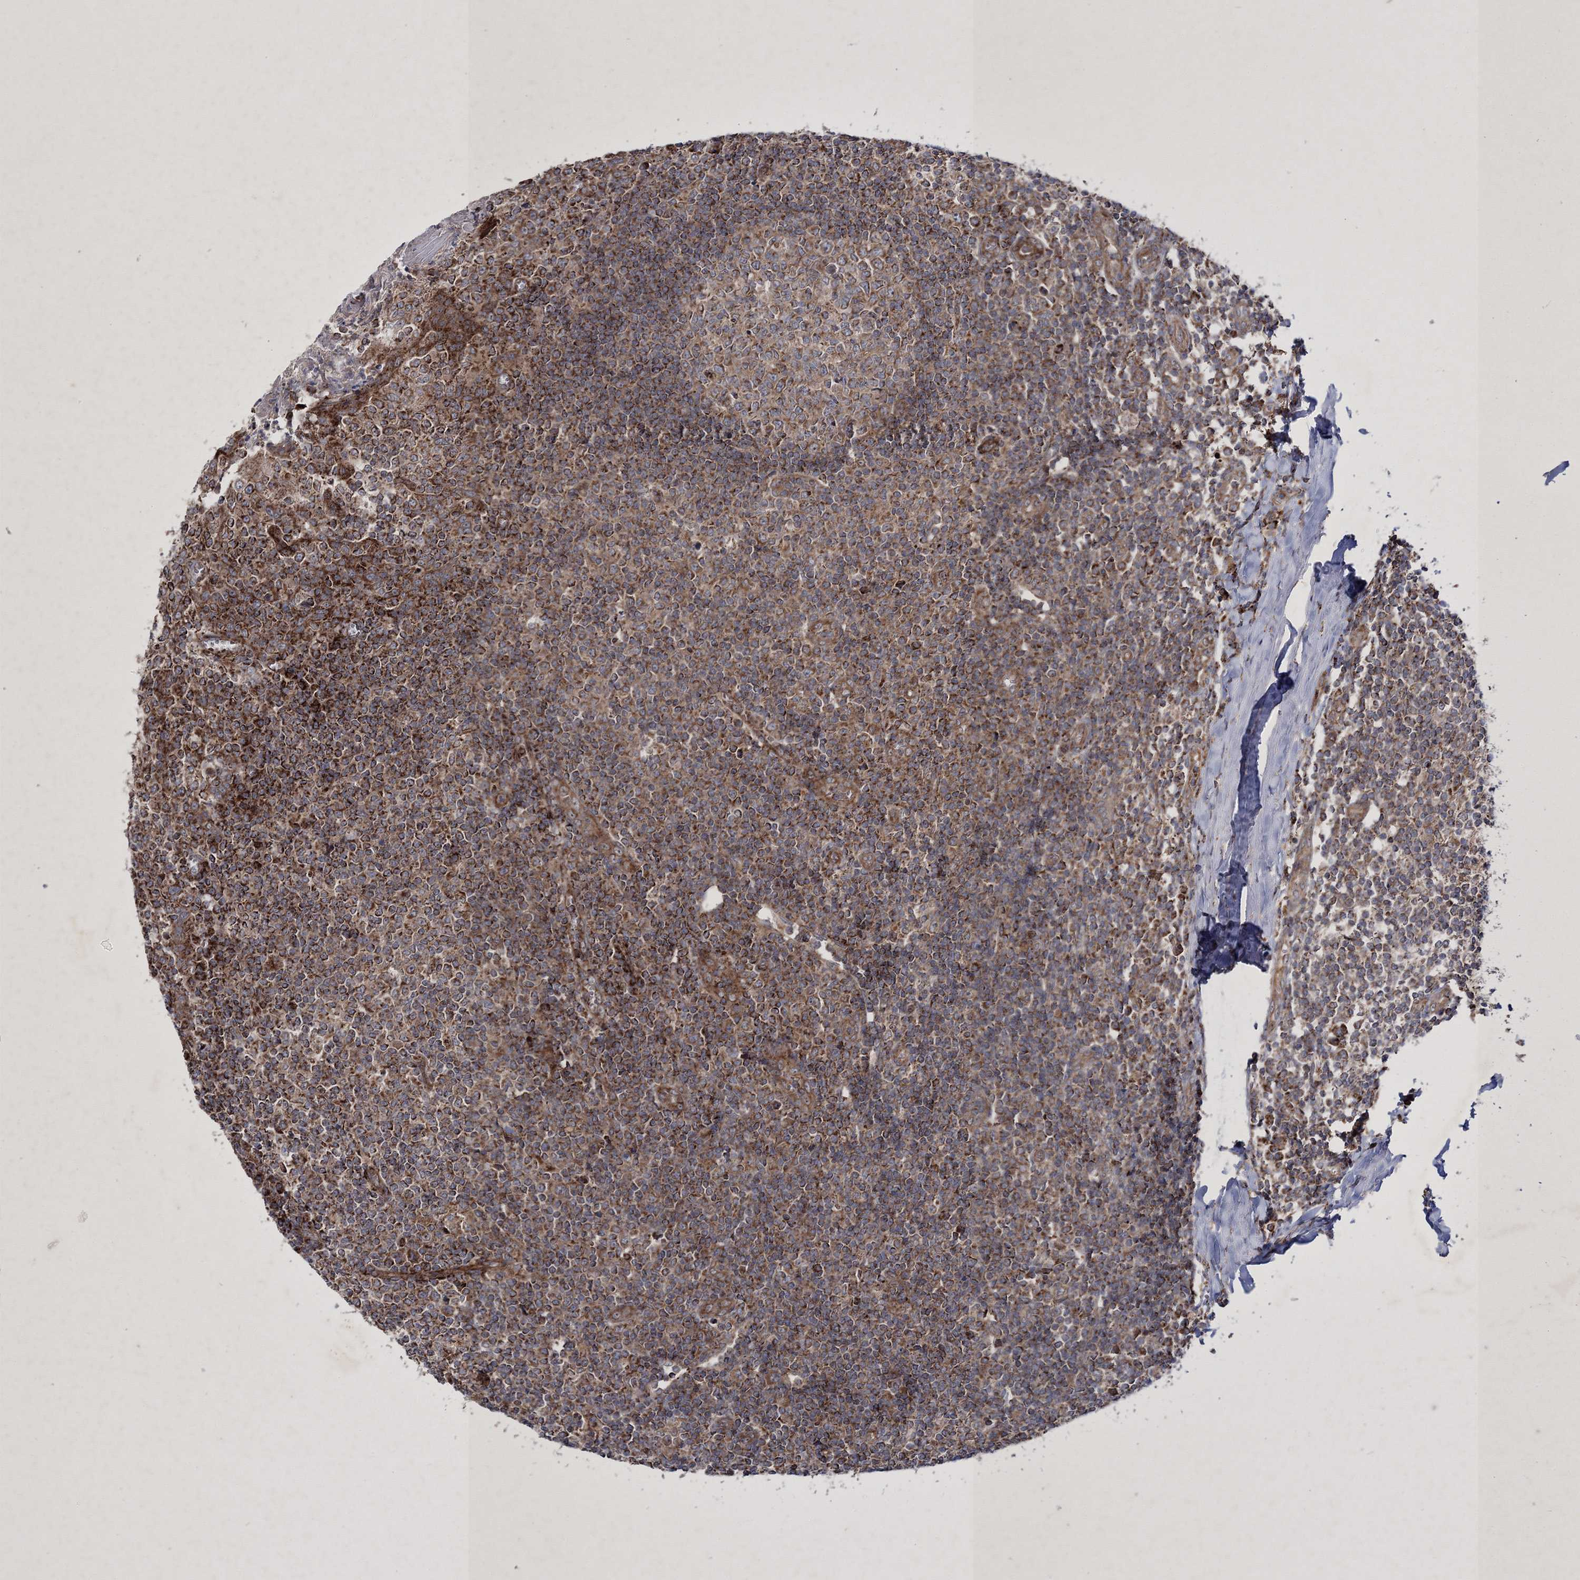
{"staining": {"intensity": "moderate", "quantity": "<25%", "location": "cytoplasmic/membranous"}, "tissue": "tonsil", "cell_type": "Germinal center cells", "image_type": "normal", "snomed": [{"axis": "morphology", "description": "Normal tissue, NOS"}, {"axis": "topography", "description": "Tonsil"}], "caption": "Germinal center cells exhibit low levels of moderate cytoplasmic/membranous staining in approximately <25% of cells in normal human tonsil. The staining is performed using DAB brown chromogen to label protein expression. The nuclei are counter-stained blue using hematoxylin.", "gene": "SCRN3", "patient": {"sex": "female", "age": 19}}